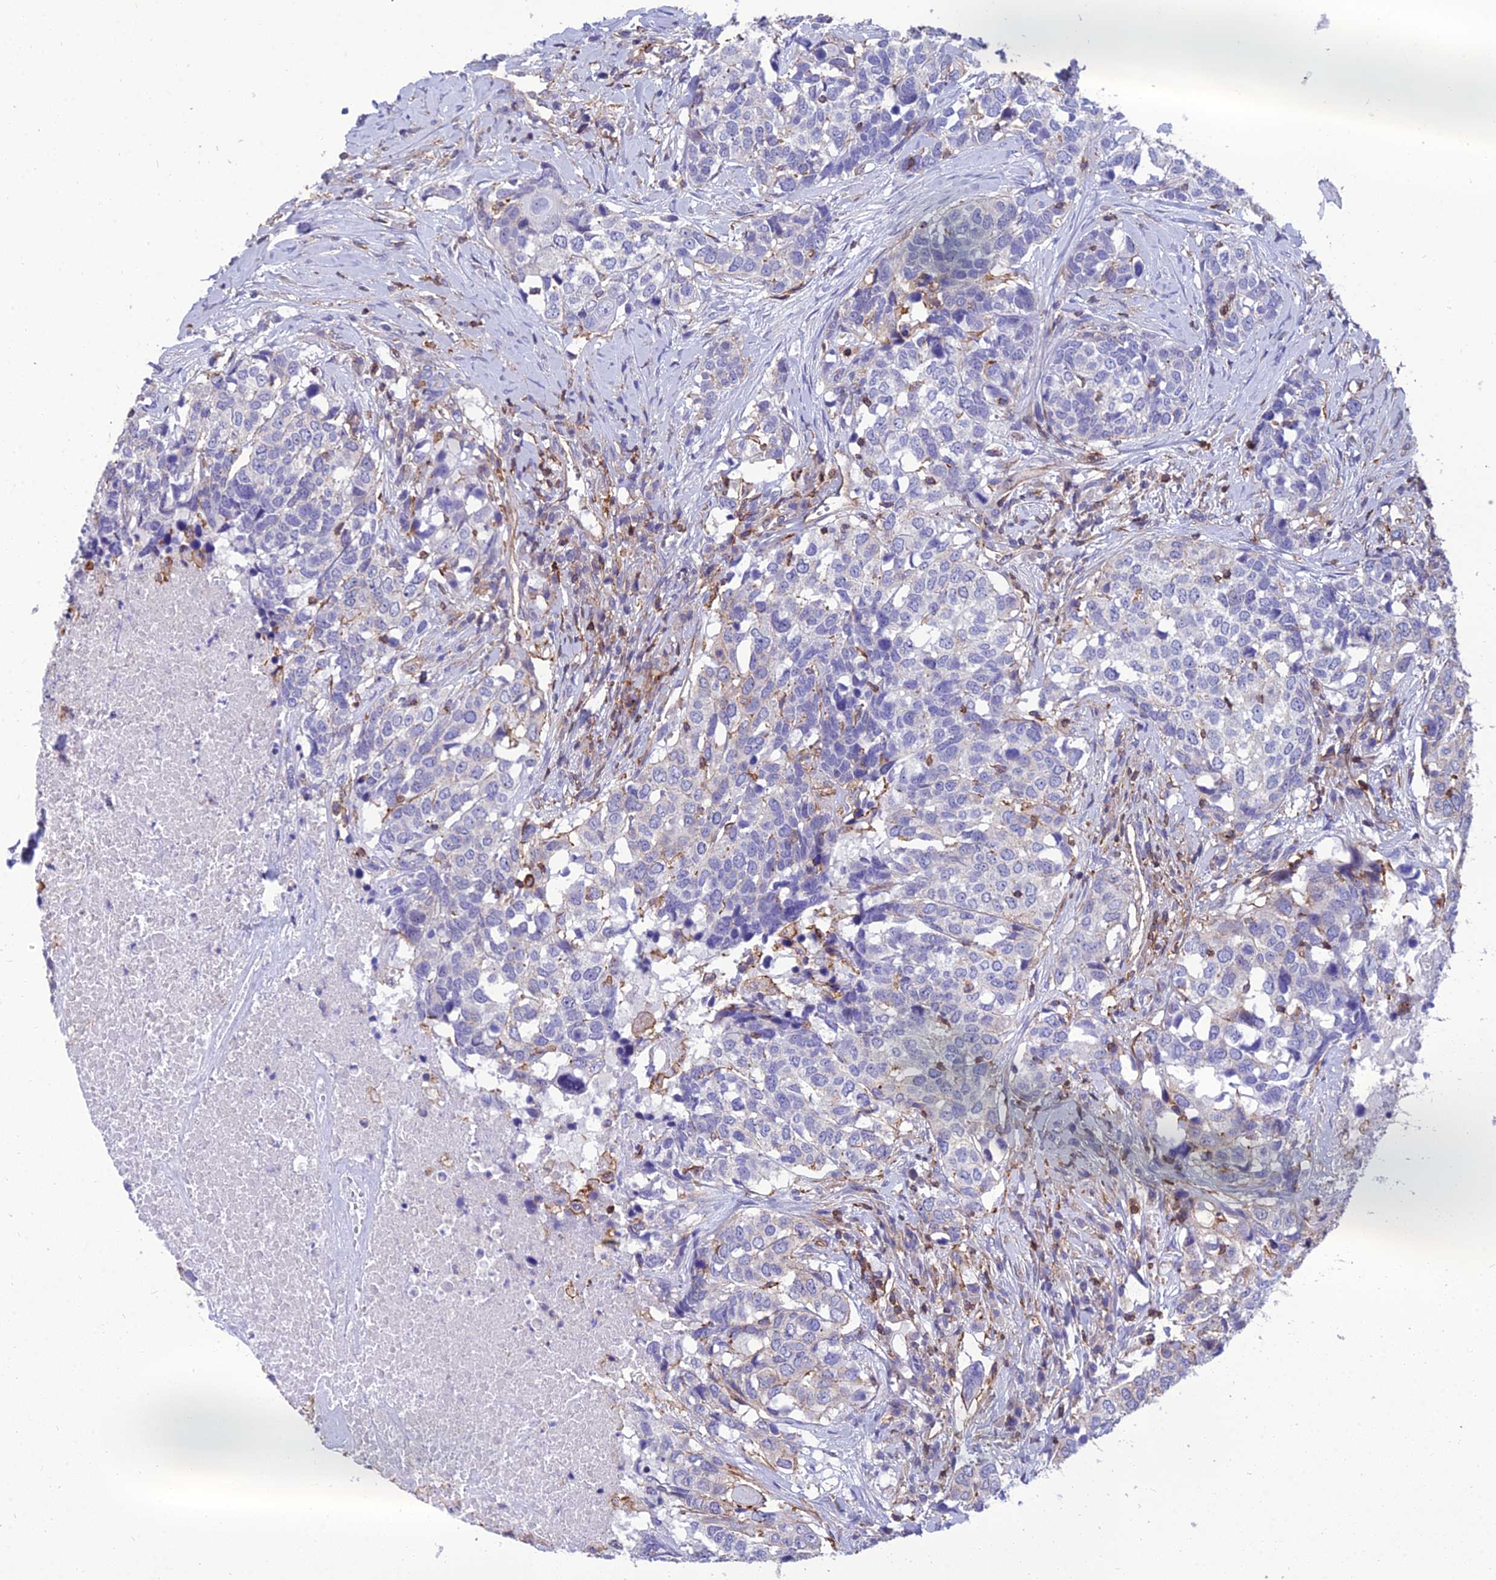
{"staining": {"intensity": "negative", "quantity": "none", "location": "none"}, "tissue": "head and neck cancer", "cell_type": "Tumor cells", "image_type": "cancer", "snomed": [{"axis": "morphology", "description": "Squamous cell carcinoma, NOS"}, {"axis": "topography", "description": "Head-Neck"}], "caption": "A high-resolution histopathology image shows IHC staining of head and neck cancer (squamous cell carcinoma), which displays no significant staining in tumor cells. (Brightfield microscopy of DAB (3,3'-diaminobenzidine) immunohistochemistry at high magnification).", "gene": "PPP1R18", "patient": {"sex": "male", "age": 66}}